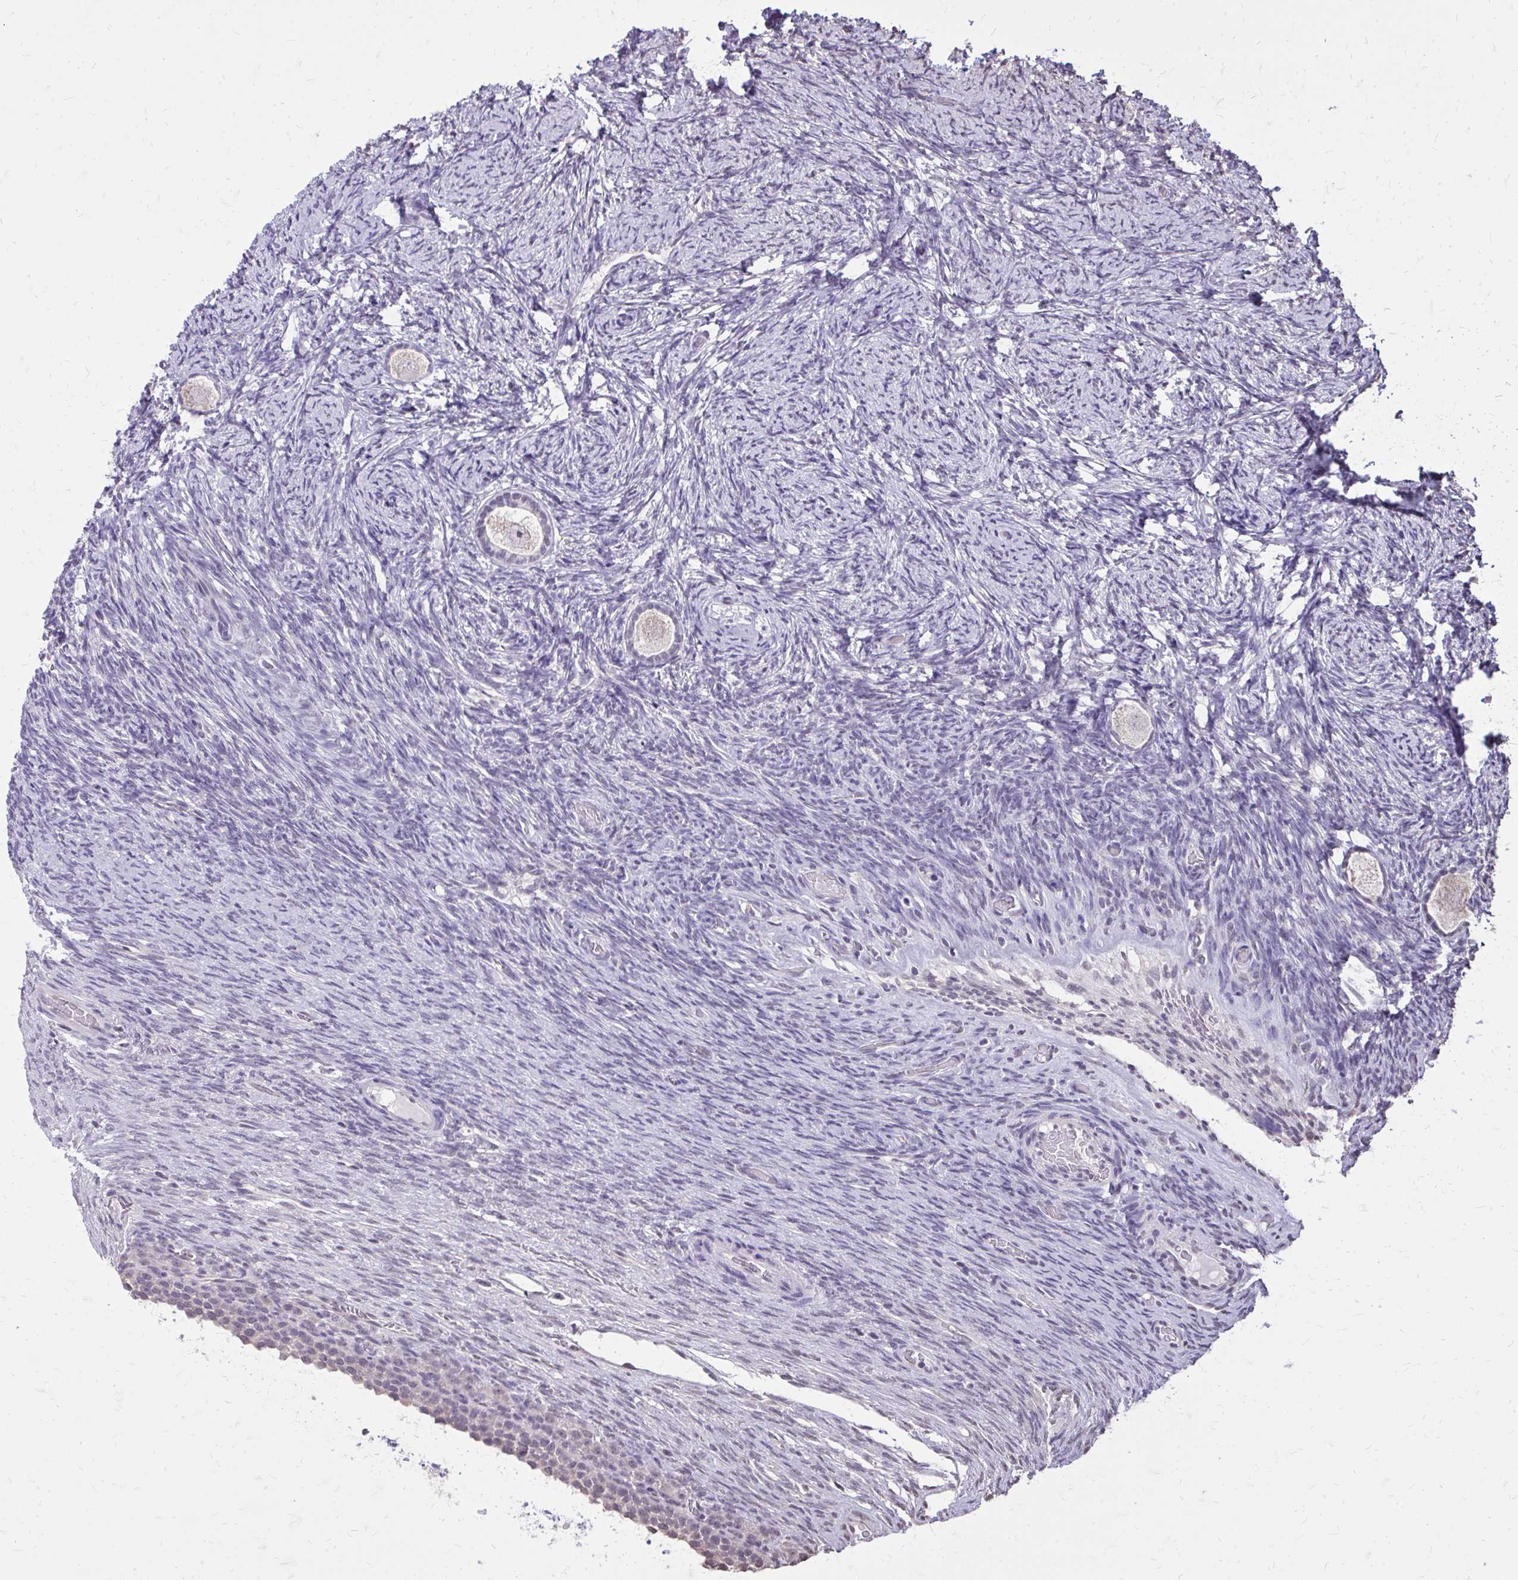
{"staining": {"intensity": "negative", "quantity": "none", "location": "none"}, "tissue": "ovary", "cell_type": "Follicle cells", "image_type": "normal", "snomed": [{"axis": "morphology", "description": "Normal tissue, NOS"}, {"axis": "topography", "description": "Ovary"}], "caption": "The IHC image has no significant expression in follicle cells of ovary.", "gene": "AKAP5", "patient": {"sex": "female", "age": 34}}